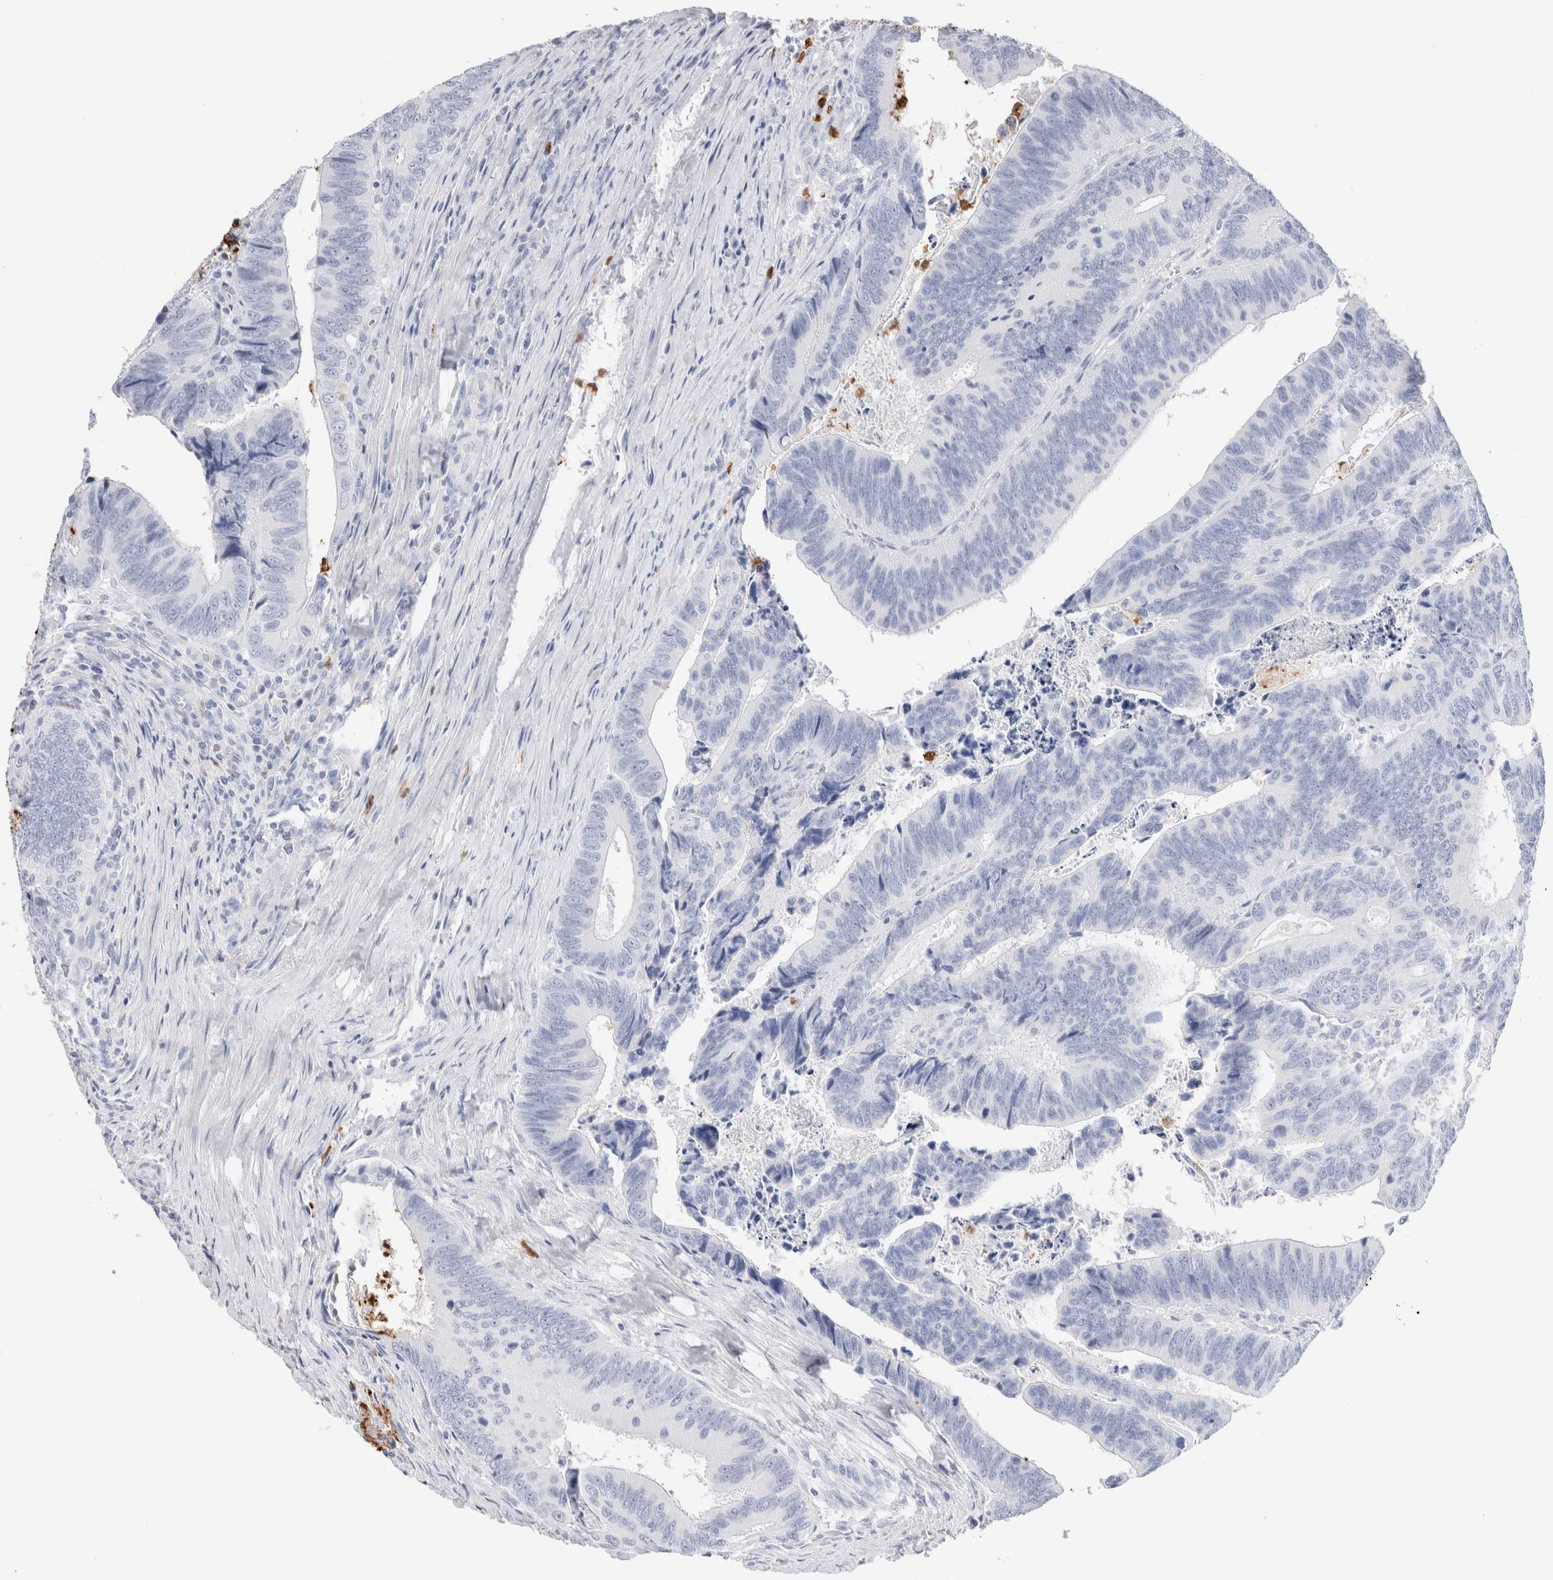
{"staining": {"intensity": "negative", "quantity": "none", "location": "none"}, "tissue": "colorectal cancer", "cell_type": "Tumor cells", "image_type": "cancer", "snomed": [{"axis": "morphology", "description": "Inflammation, NOS"}, {"axis": "morphology", "description": "Adenocarcinoma, NOS"}, {"axis": "topography", "description": "Colon"}], "caption": "DAB immunohistochemical staining of adenocarcinoma (colorectal) exhibits no significant expression in tumor cells. (DAB IHC, high magnification).", "gene": "SLC10A5", "patient": {"sex": "male", "age": 72}}